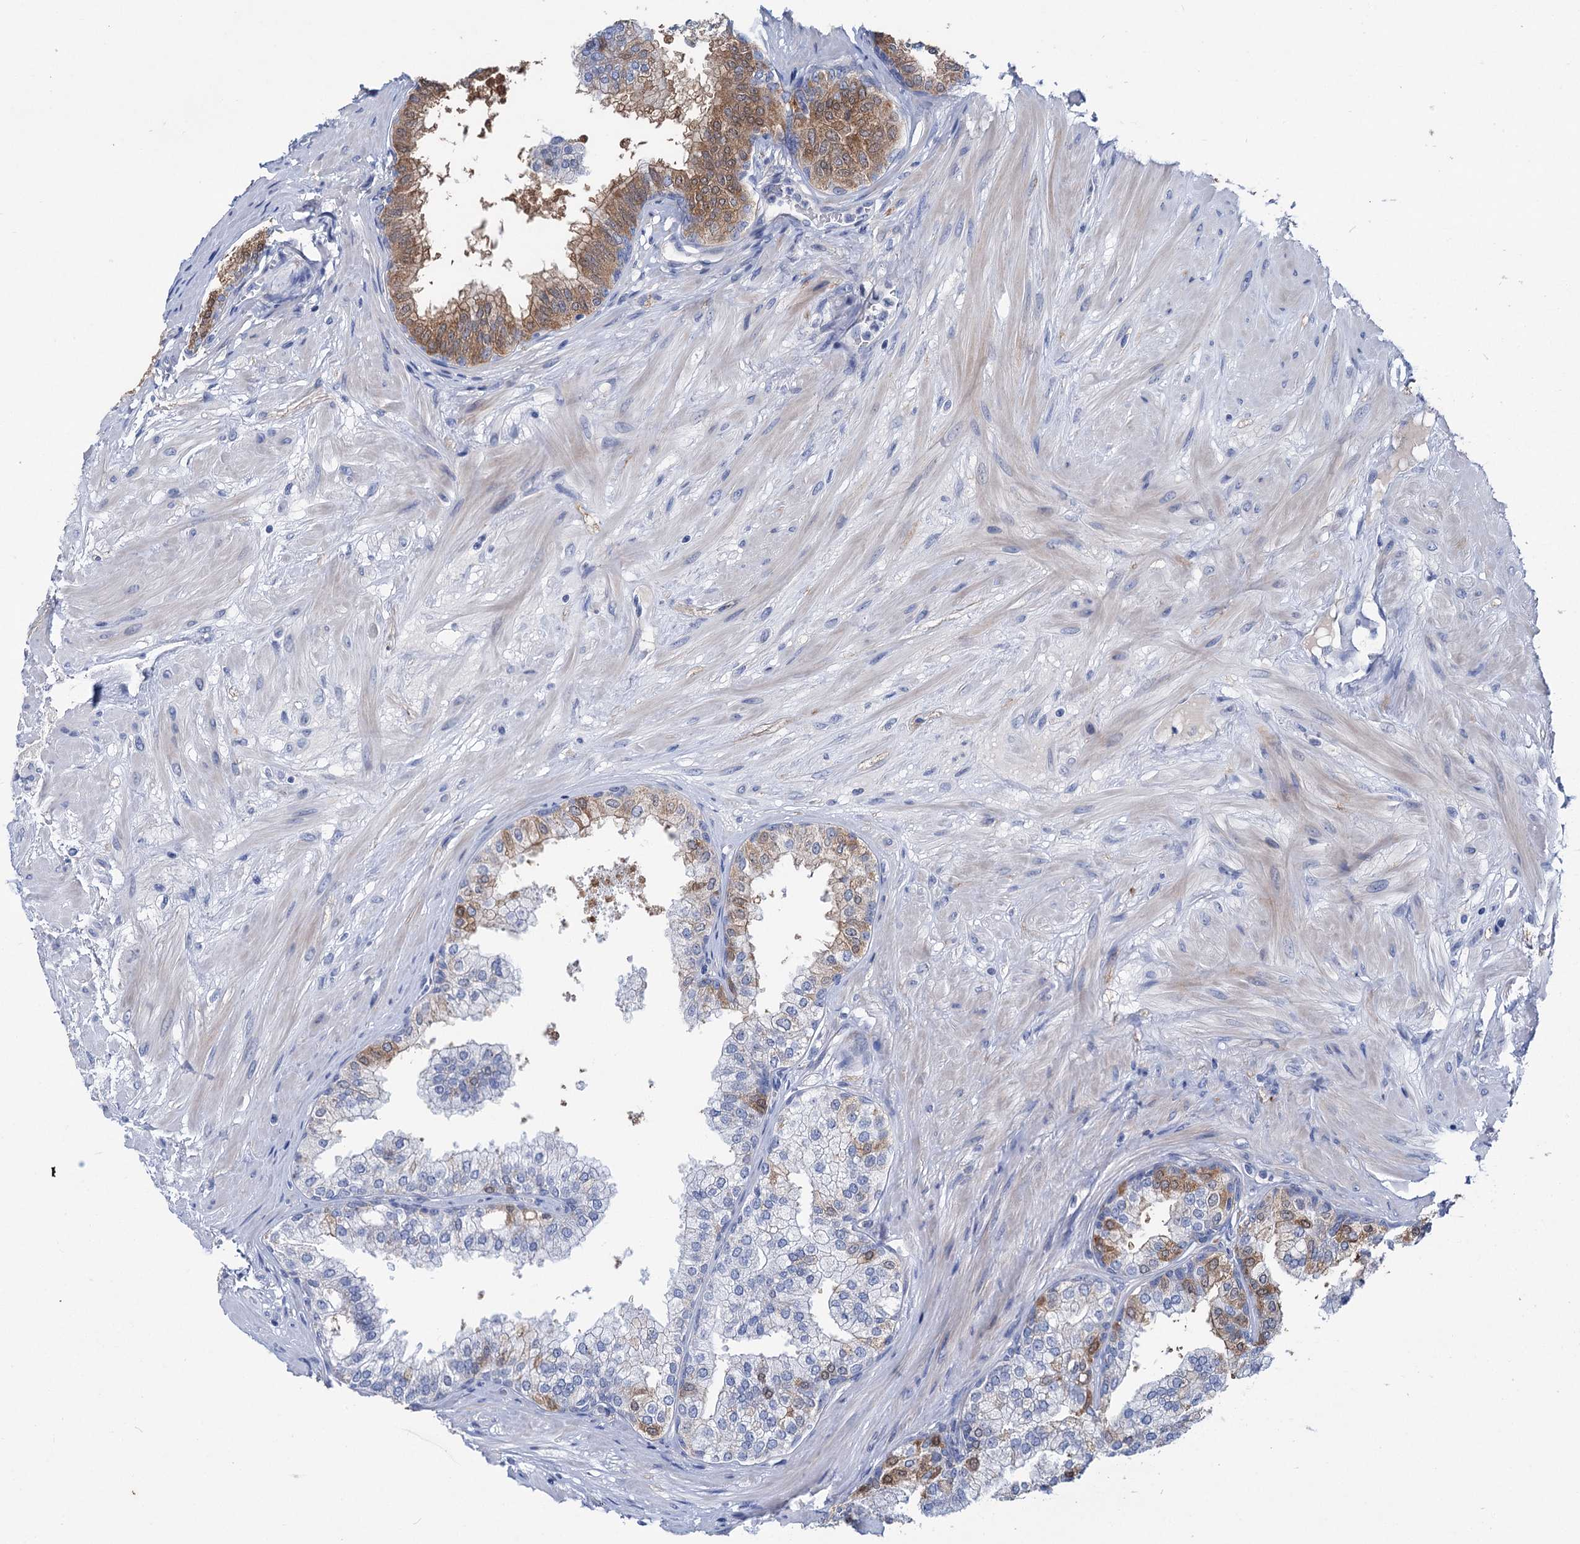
{"staining": {"intensity": "moderate", "quantity": "25%-75%", "location": "cytoplasmic/membranous"}, "tissue": "prostate", "cell_type": "Glandular cells", "image_type": "normal", "snomed": [{"axis": "morphology", "description": "Normal tissue, NOS"}, {"axis": "topography", "description": "Prostate"}], "caption": "DAB (3,3'-diaminobenzidine) immunohistochemical staining of unremarkable prostate displays moderate cytoplasmic/membranous protein expression in approximately 25%-75% of glandular cells.", "gene": "CHDH", "patient": {"sex": "male", "age": 60}}